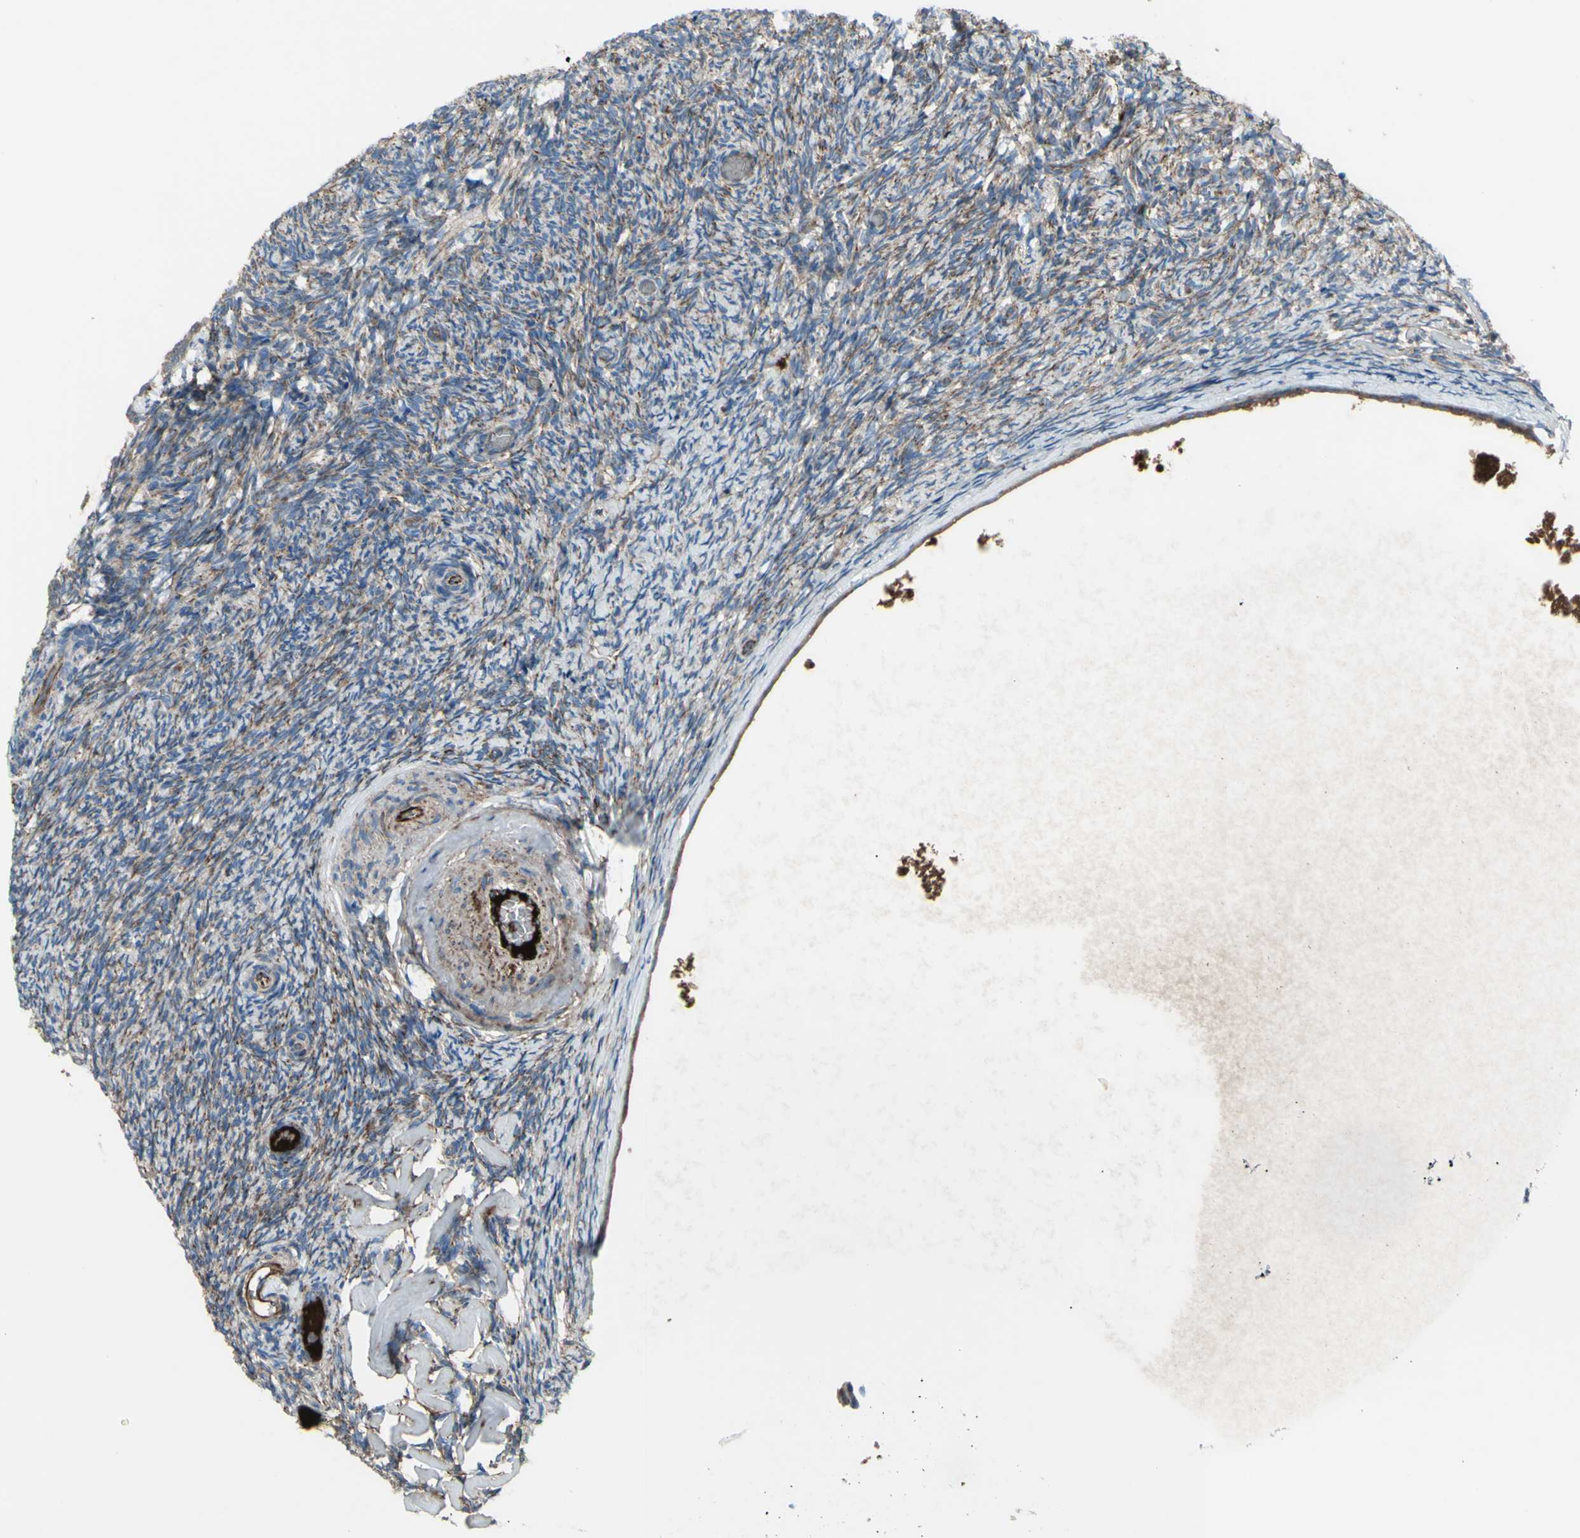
{"staining": {"intensity": "weak", "quantity": ">75%", "location": "cytoplasmic/membranous"}, "tissue": "ovary", "cell_type": "Follicle cells", "image_type": "normal", "snomed": [{"axis": "morphology", "description": "Normal tissue, NOS"}, {"axis": "topography", "description": "Ovary"}], "caption": "Protein staining exhibits weak cytoplasmic/membranous staining in approximately >75% of follicle cells in unremarkable ovary. The staining was performed using DAB to visualize the protein expression in brown, while the nuclei were stained in blue with hematoxylin (Magnification: 20x).", "gene": "EMC7", "patient": {"sex": "female", "age": 60}}